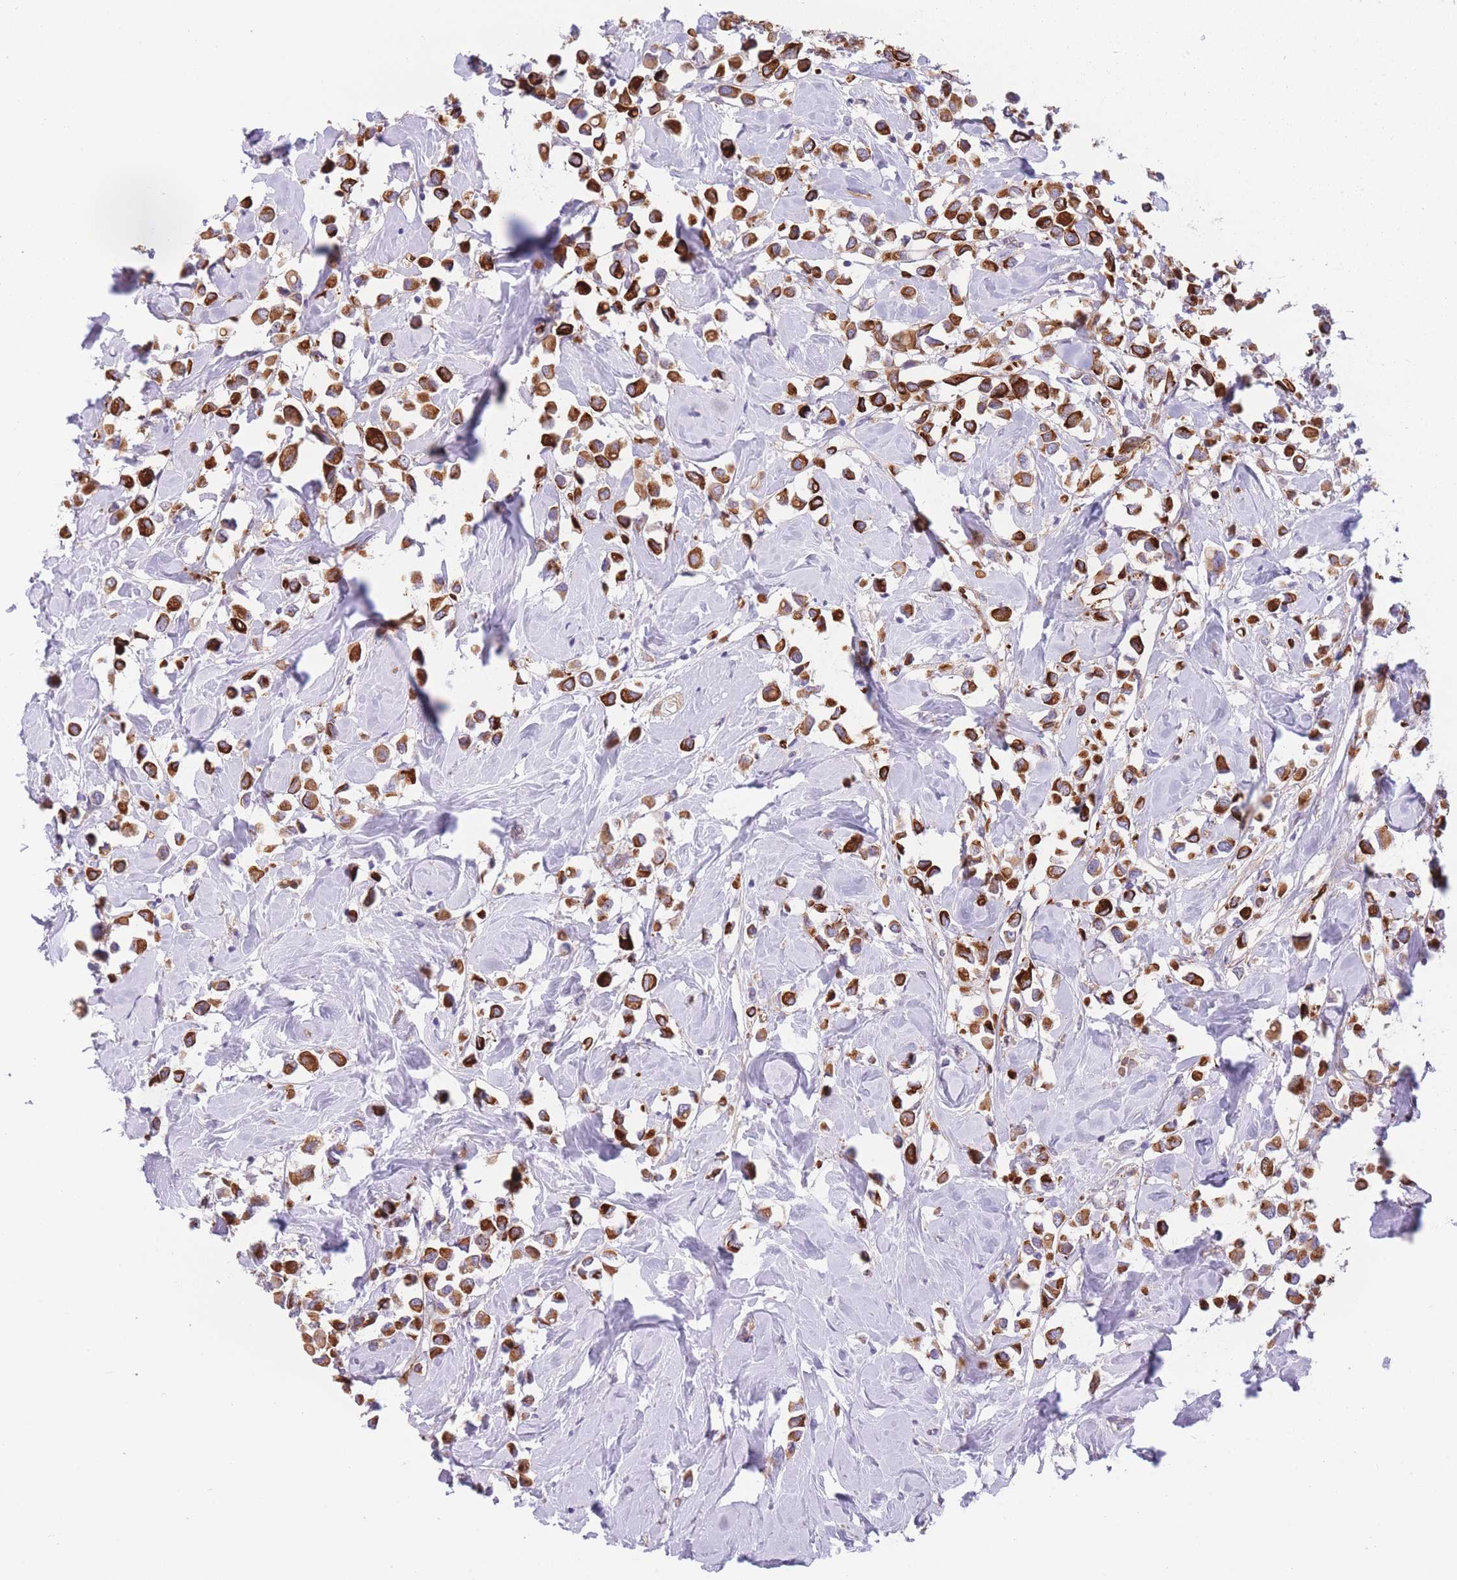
{"staining": {"intensity": "strong", "quantity": ">75%", "location": "cytoplasmic/membranous"}, "tissue": "breast cancer", "cell_type": "Tumor cells", "image_type": "cancer", "snomed": [{"axis": "morphology", "description": "Duct carcinoma"}, {"axis": "topography", "description": "Breast"}], "caption": "Tumor cells show high levels of strong cytoplasmic/membranous staining in about >75% of cells in human breast infiltrating ductal carcinoma. (Brightfield microscopy of DAB IHC at high magnification).", "gene": "SERPINB3", "patient": {"sex": "female", "age": 61}}